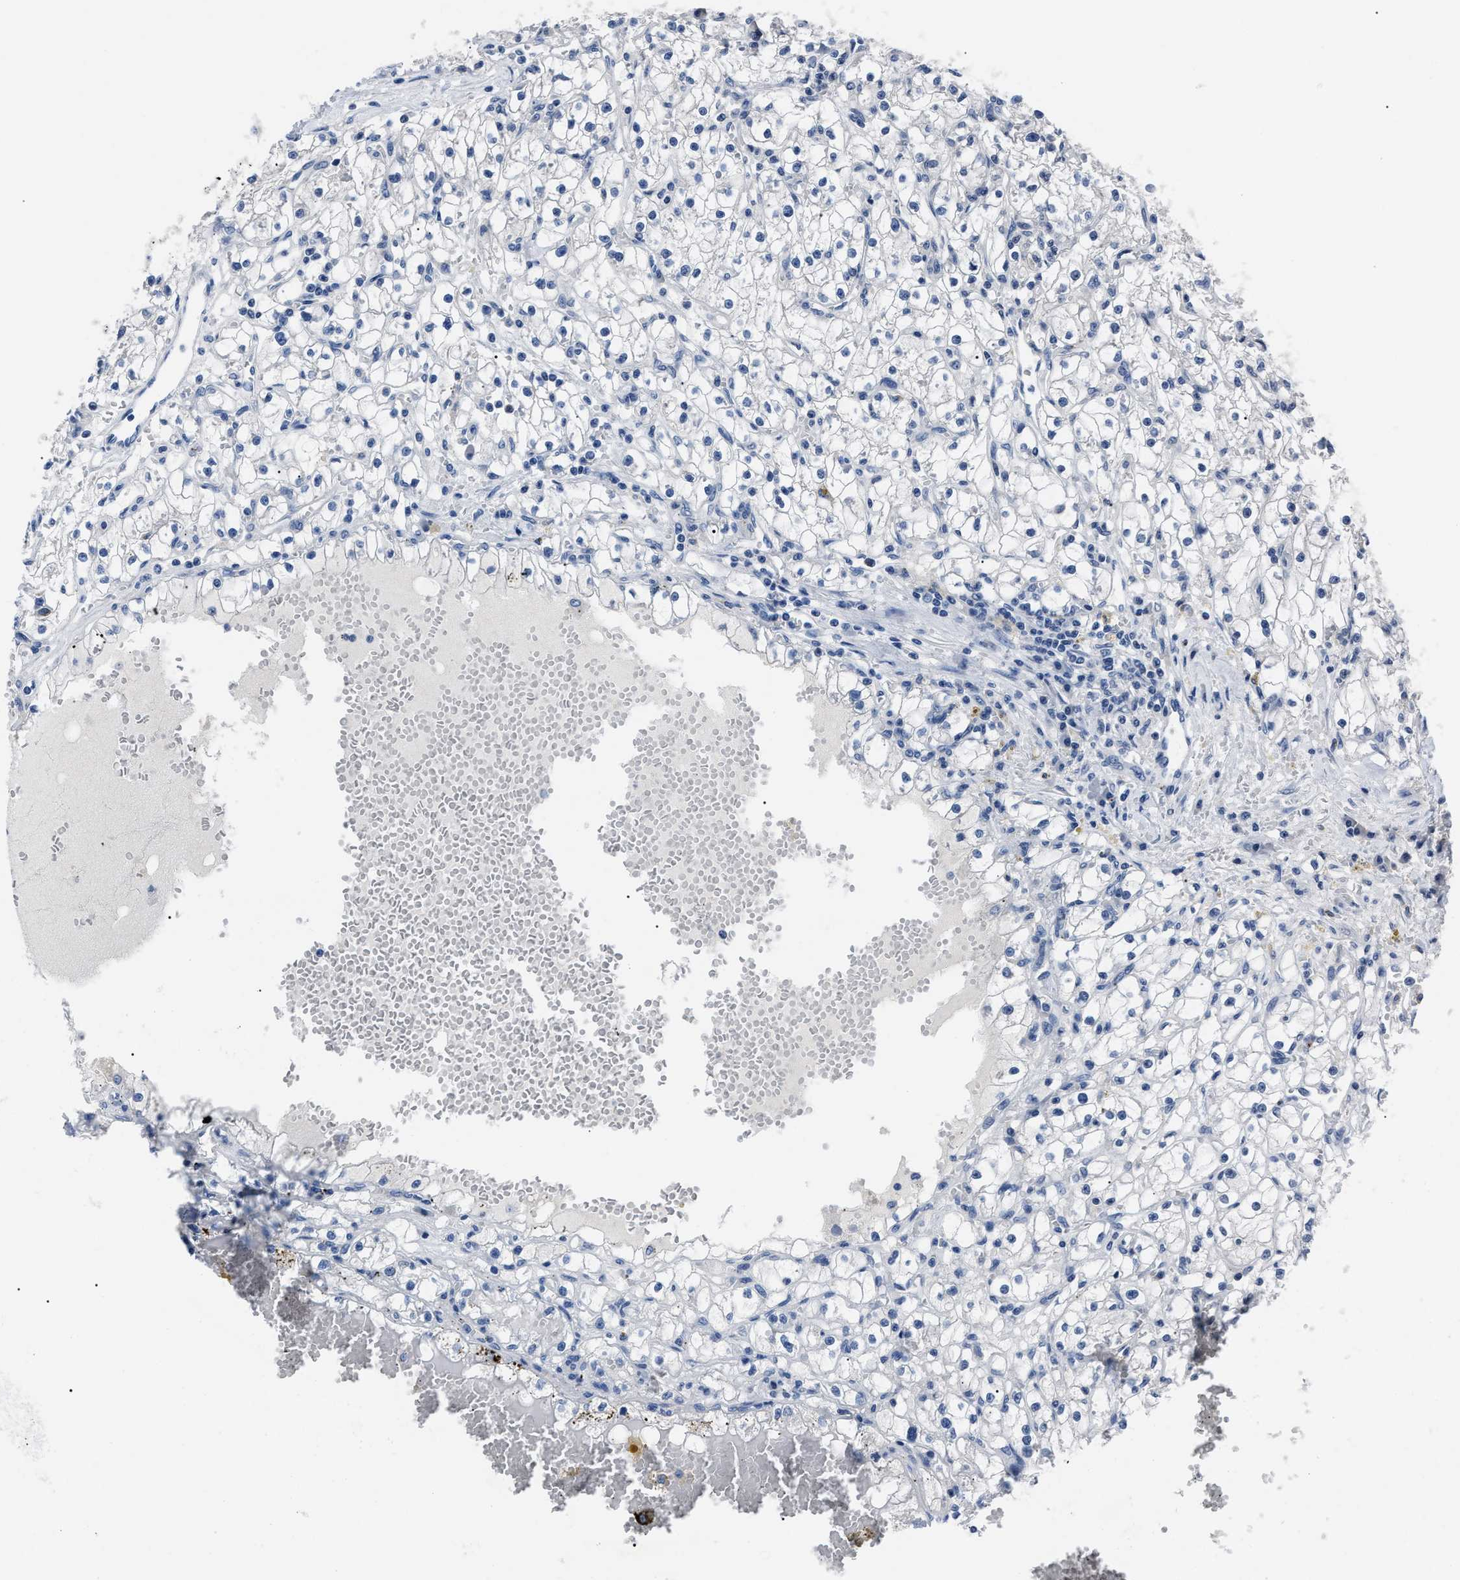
{"staining": {"intensity": "negative", "quantity": "none", "location": "none"}, "tissue": "renal cancer", "cell_type": "Tumor cells", "image_type": "cancer", "snomed": [{"axis": "morphology", "description": "Adenocarcinoma, NOS"}, {"axis": "topography", "description": "Kidney"}], "caption": "Immunohistochemical staining of renal cancer (adenocarcinoma) shows no significant expression in tumor cells.", "gene": "LRWD1", "patient": {"sex": "male", "age": 56}}